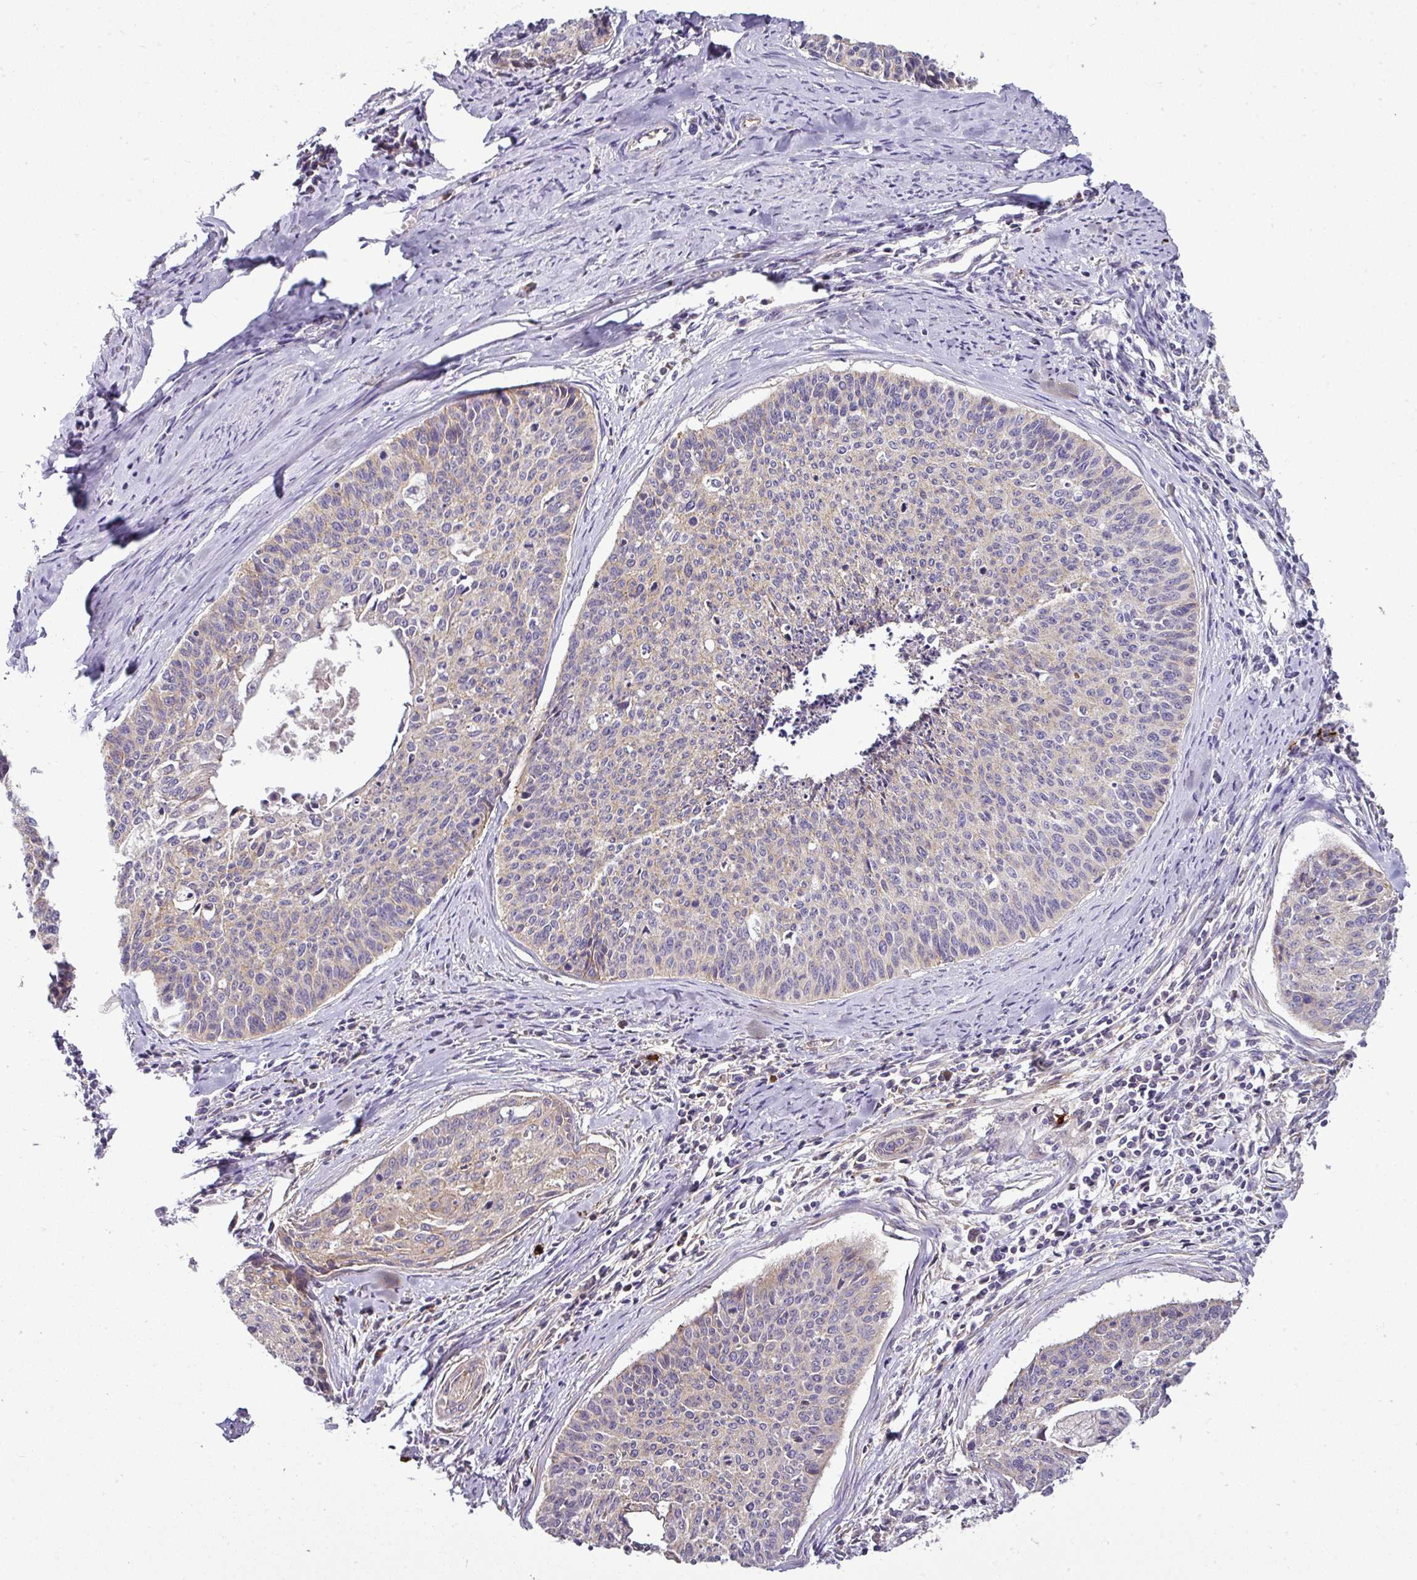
{"staining": {"intensity": "weak", "quantity": "25%-75%", "location": "cytoplasmic/membranous"}, "tissue": "cervical cancer", "cell_type": "Tumor cells", "image_type": "cancer", "snomed": [{"axis": "morphology", "description": "Squamous cell carcinoma, NOS"}, {"axis": "topography", "description": "Cervix"}], "caption": "Tumor cells exhibit weak cytoplasmic/membranous expression in approximately 25%-75% of cells in cervical cancer (squamous cell carcinoma).", "gene": "GAN", "patient": {"sex": "female", "age": 55}}